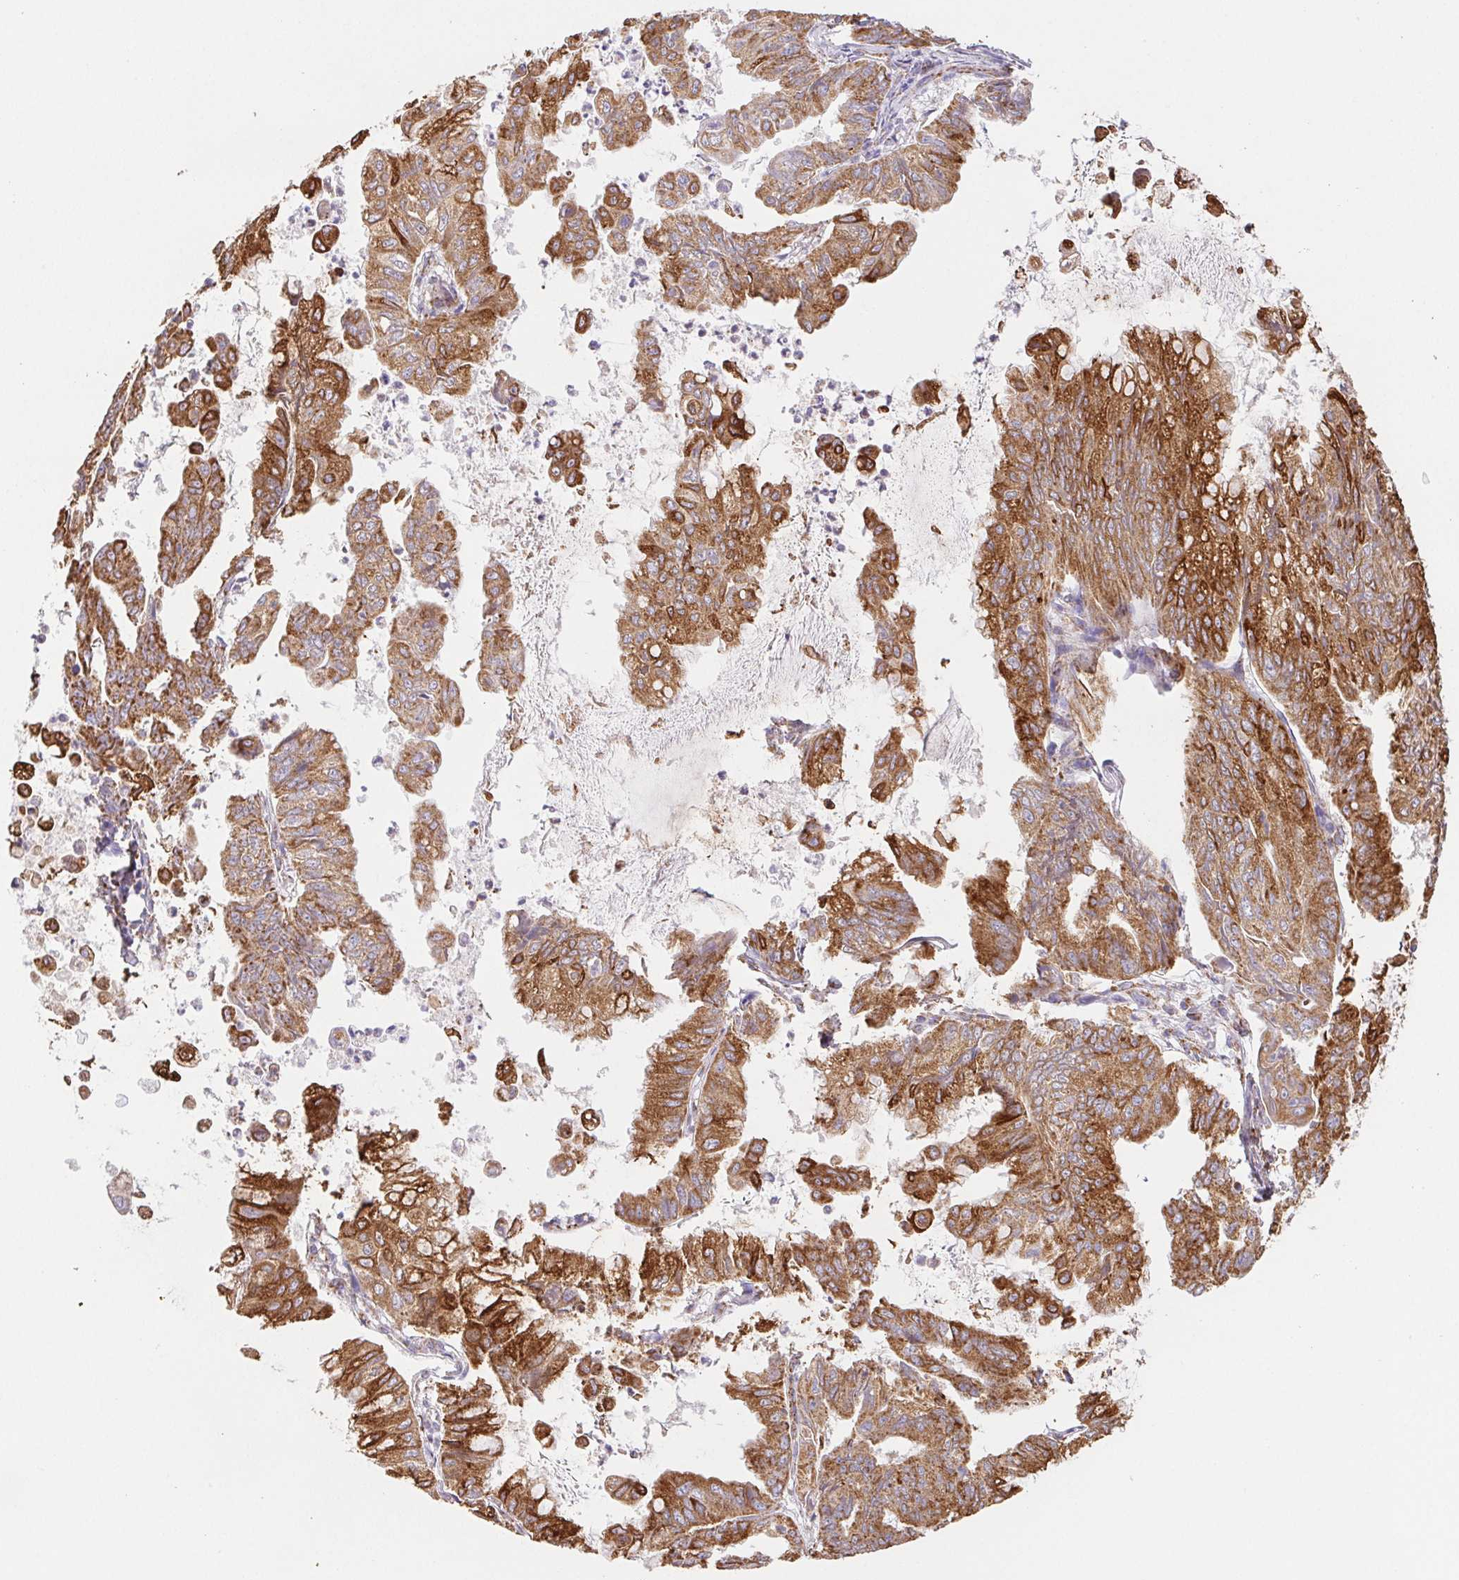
{"staining": {"intensity": "strong", "quantity": ">75%", "location": "cytoplasmic/membranous"}, "tissue": "stomach cancer", "cell_type": "Tumor cells", "image_type": "cancer", "snomed": [{"axis": "morphology", "description": "Adenocarcinoma, NOS"}, {"axis": "topography", "description": "Stomach, upper"}], "caption": "Immunohistochemical staining of human stomach adenocarcinoma reveals high levels of strong cytoplasmic/membranous positivity in about >75% of tumor cells. (IHC, brightfield microscopy, high magnification).", "gene": "NIPSNAP2", "patient": {"sex": "male", "age": 80}}